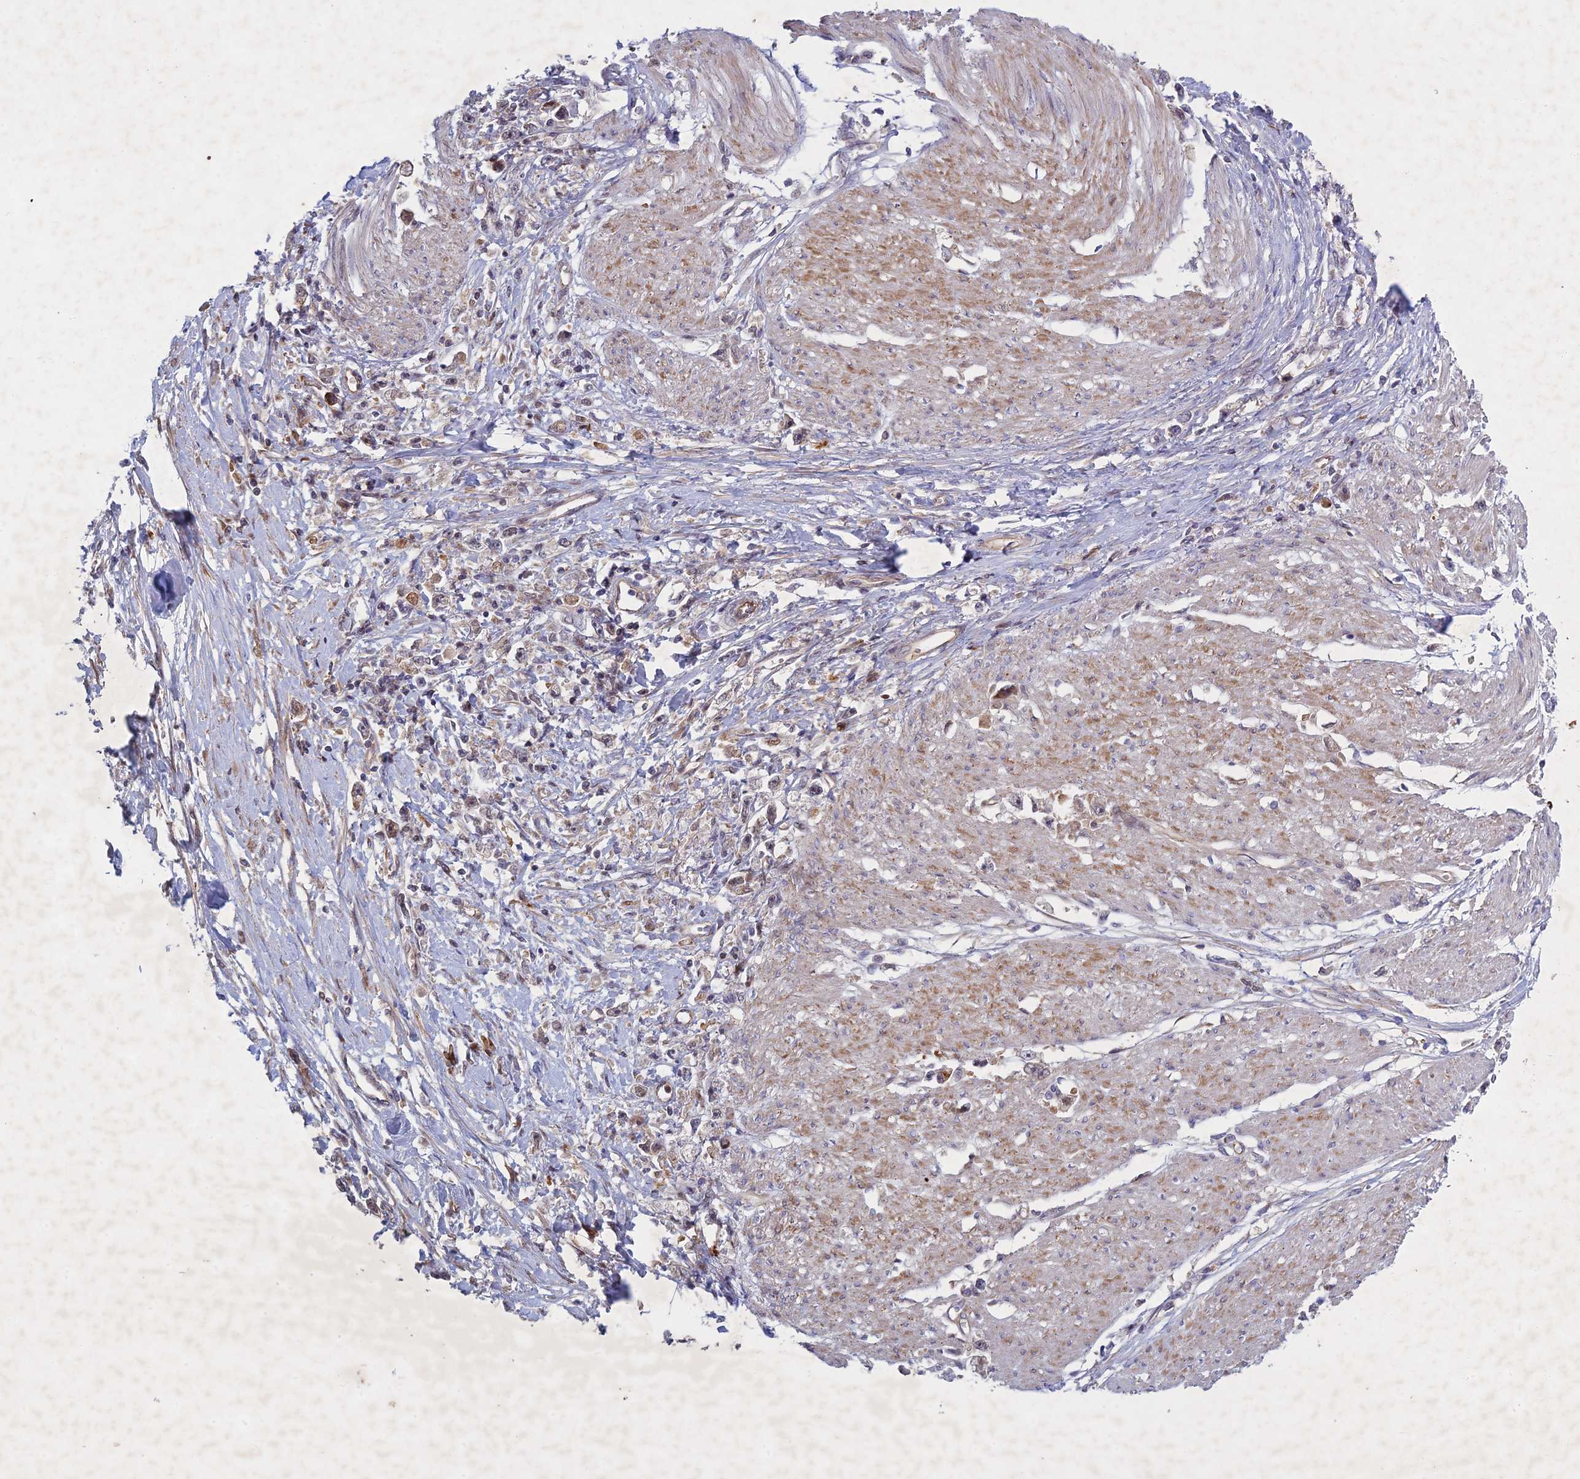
{"staining": {"intensity": "negative", "quantity": "none", "location": "none"}, "tissue": "stomach cancer", "cell_type": "Tumor cells", "image_type": "cancer", "snomed": [{"axis": "morphology", "description": "Adenocarcinoma, NOS"}, {"axis": "topography", "description": "Stomach"}], "caption": "The photomicrograph displays no significant expression in tumor cells of stomach cancer.", "gene": "PTHLH", "patient": {"sex": "female", "age": 59}}